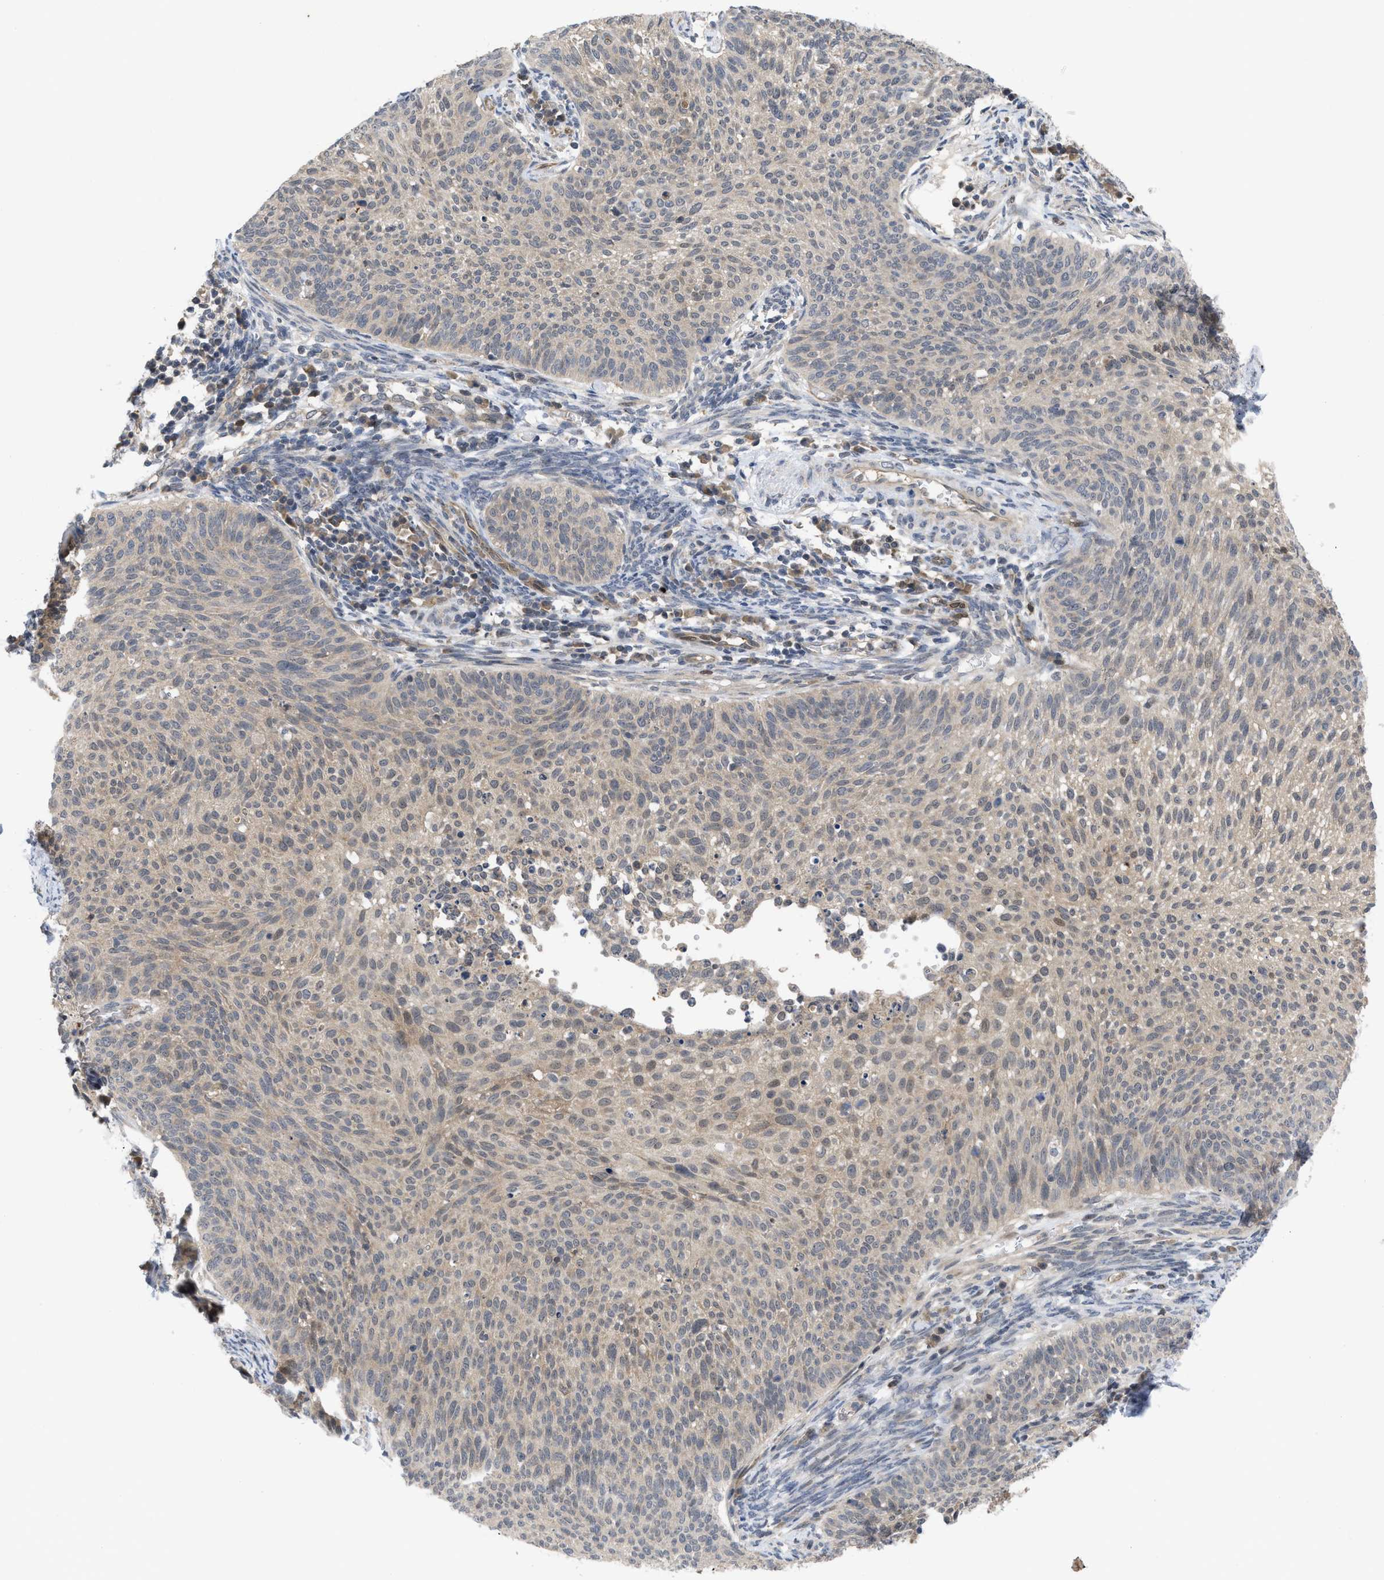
{"staining": {"intensity": "negative", "quantity": "none", "location": "none"}, "tissue": "cervical cancer", "cell_type": "Tumor cells", "image_type": "cancer", "snomed": [{"axis": "morphology", "description": "Squamous cell carcinoma, NOS"}, {"axis": "topography", "description": "Cervix"}], "caption": "Histopathology image shows no protein expression in tumor cells of cervical cancer tissue.", "gene": "LDAF1", "patient": {"sex": "female", "age": 70}}